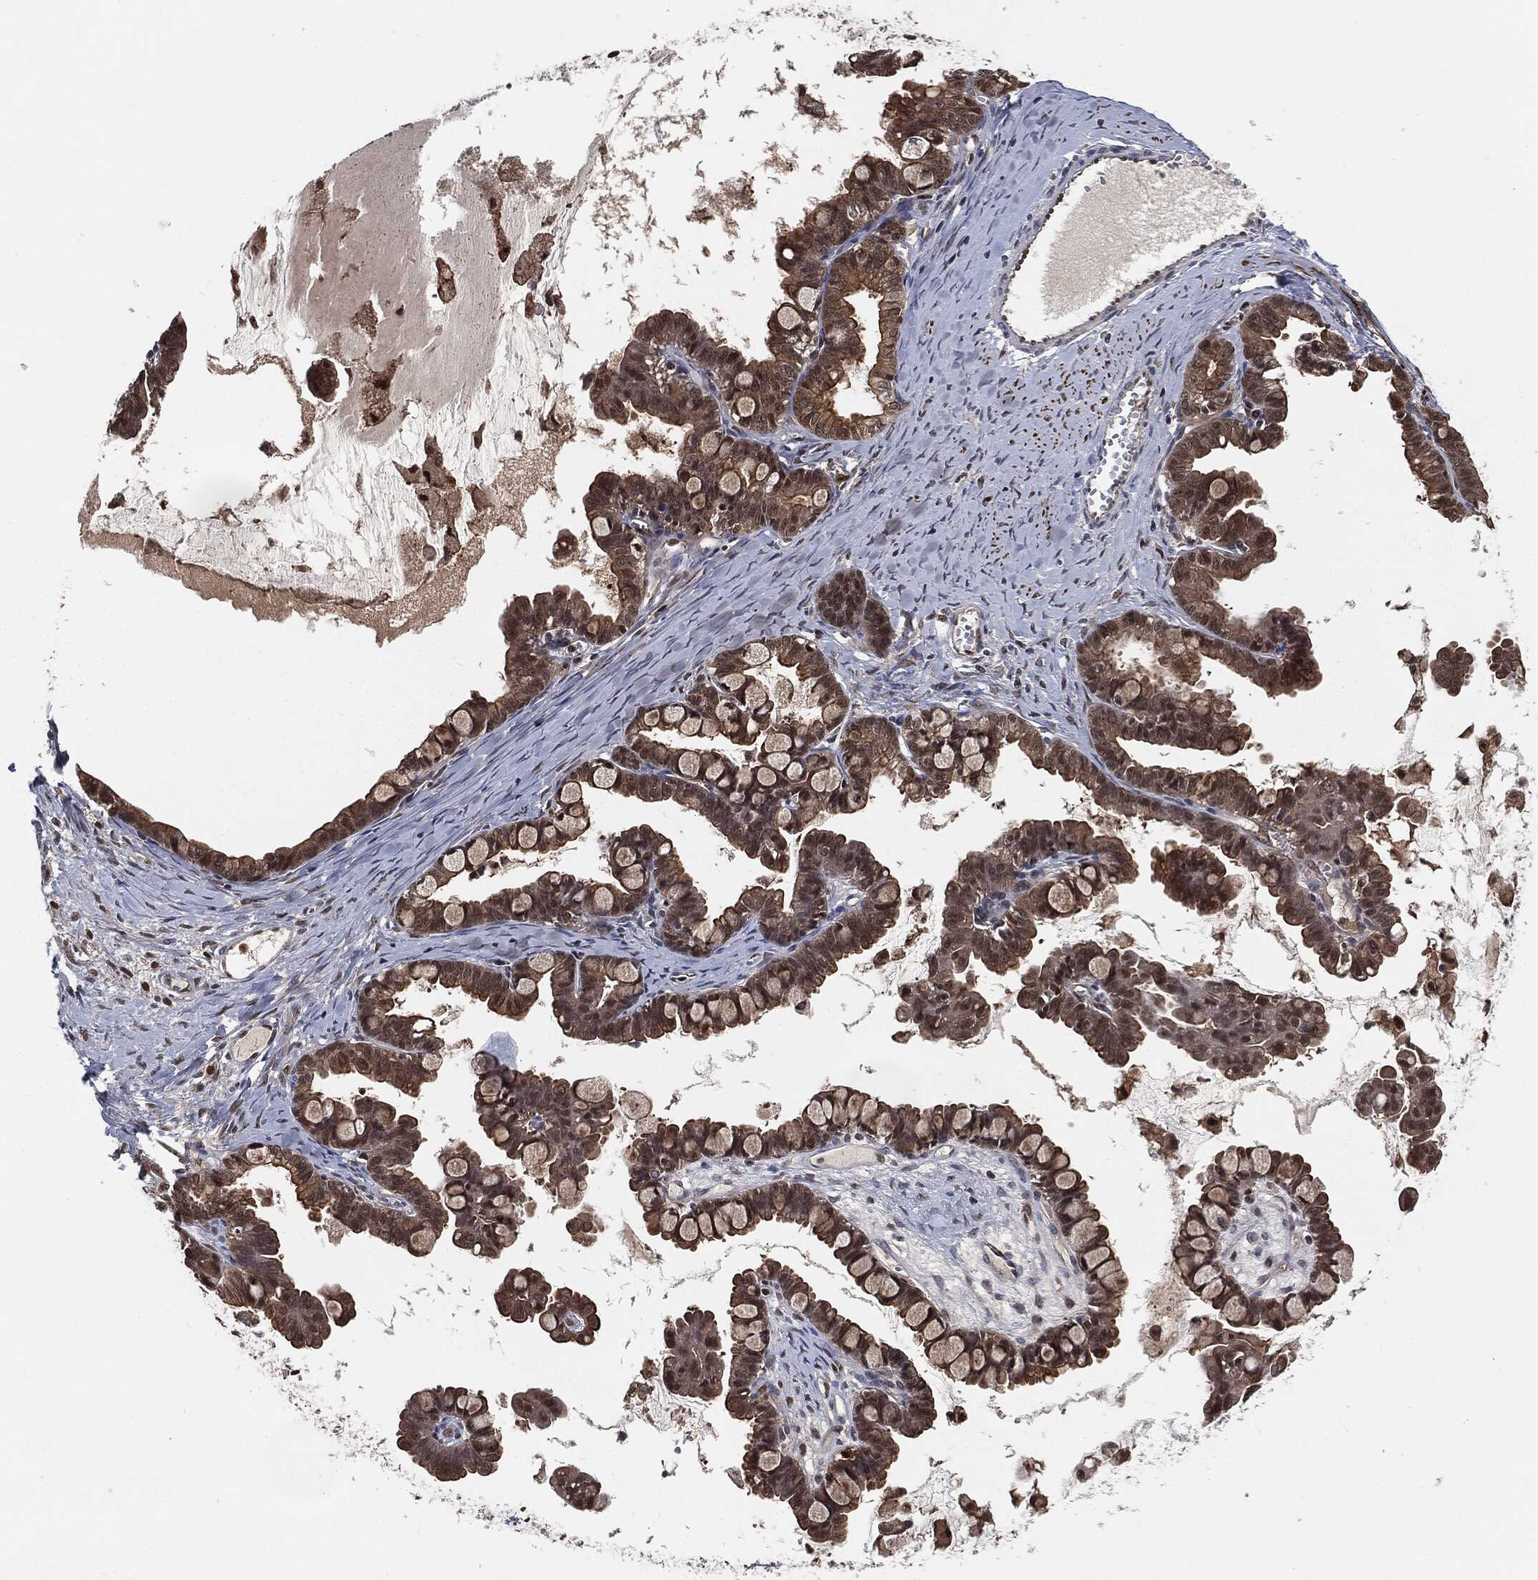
{"staining": {"intensity": "weak", "quantity": "25%-75%", "location": "cytoplasmic/membranous"}, "tissue": "ovarian cancer", "cell_type": "Tumor cells", "image_type": "cancer", "snomed": [{"axis": "morphology", "description": "Cystadenocarcinoma, mucinous, NOS"}, {"axis": "topography", "description": "Ovary"}], "caption": "Weak cytoplasmic/membranous staining for a protein is seen in about 25%-75% of tumor cells of mucinous cystadenocarcinoma (ovarian) using IHC.", "gene": "CAPRIN2", "patient": {"sex": "female", "age": 63}}